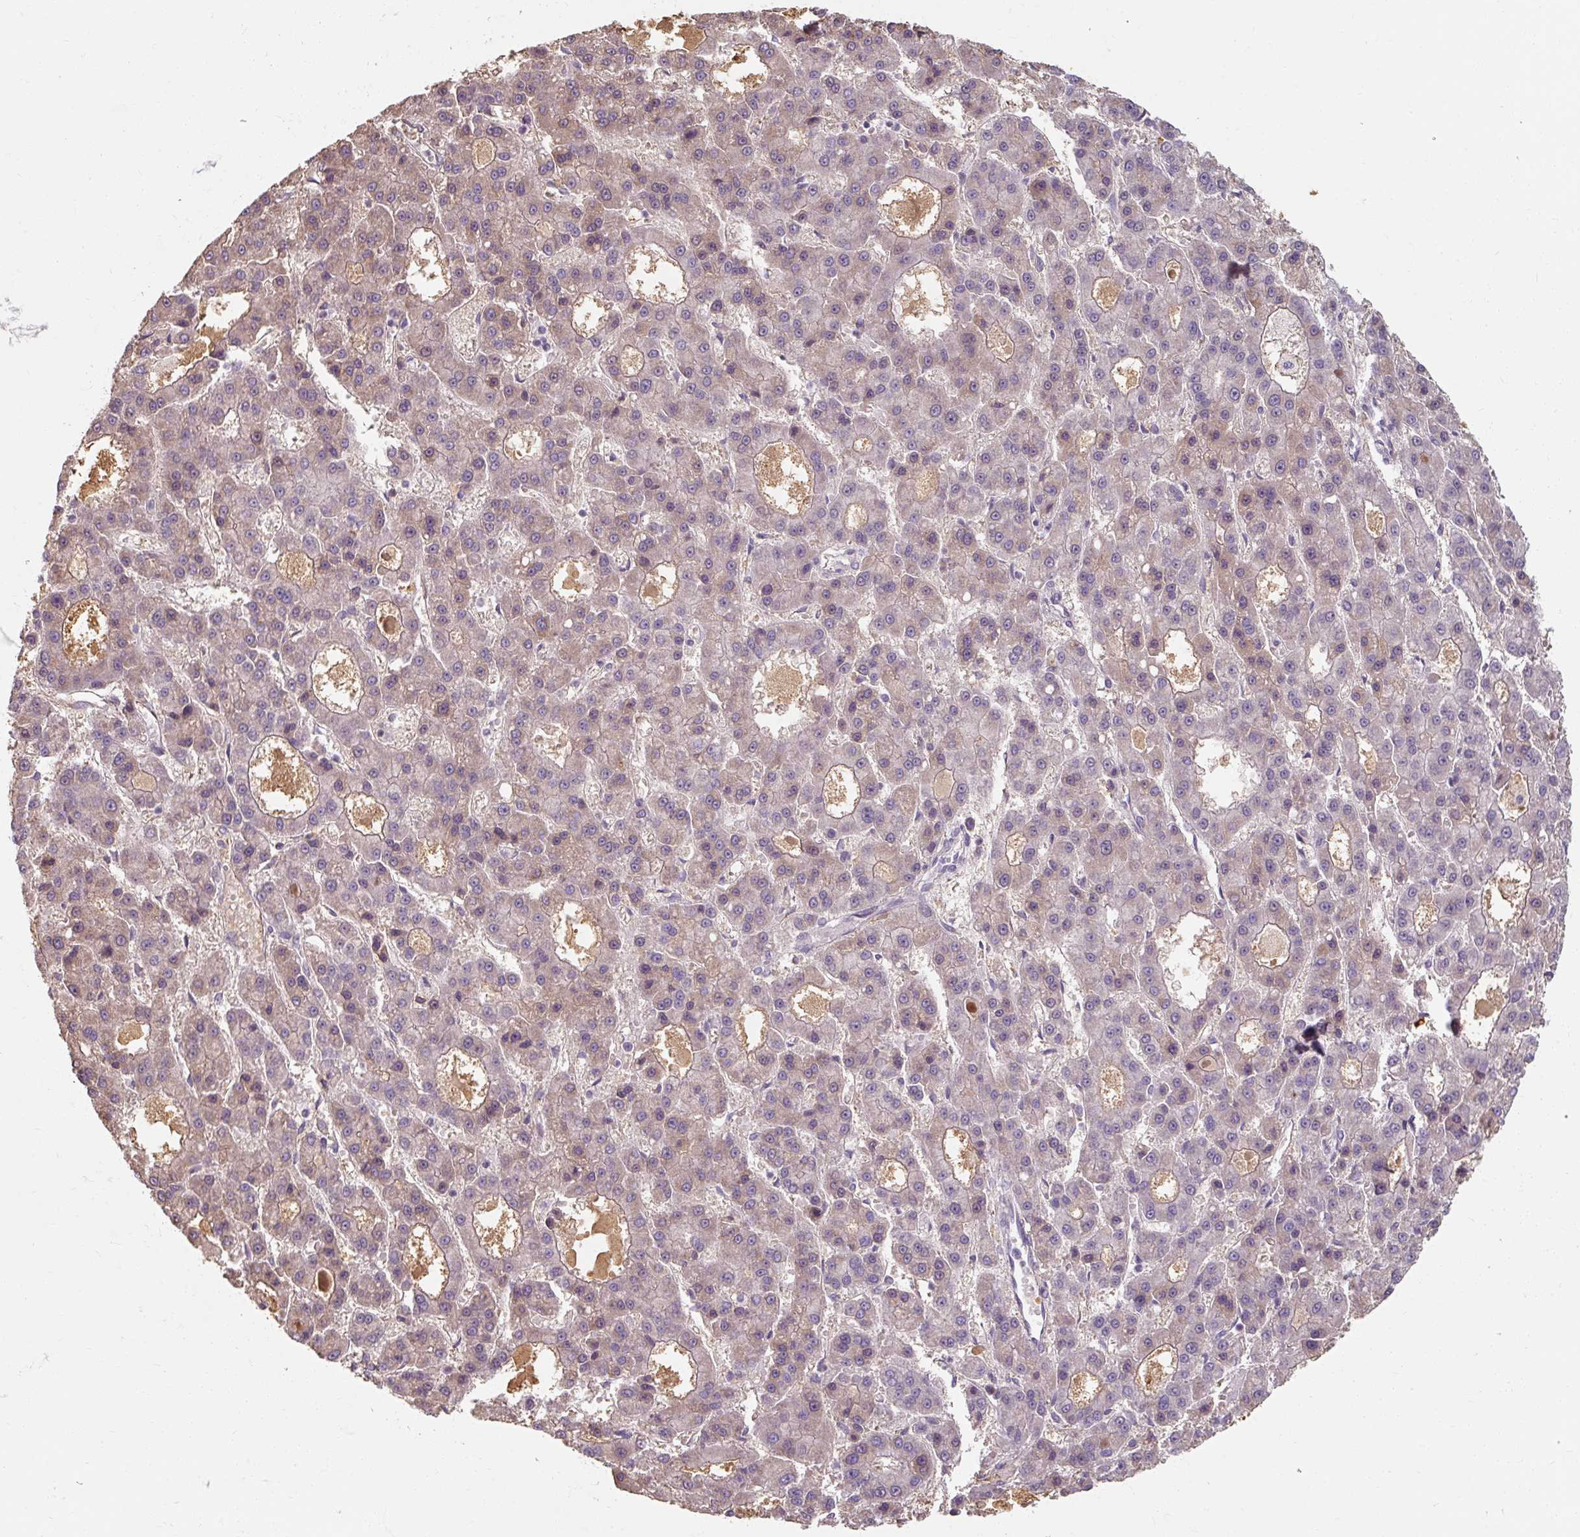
{"staining": {"intensity": "weak", "quantity": "25%-75%", "location": "cytoplasmic/membranous"}, "tissue": "liver cancer", "cell_type": "Tumor cells", "image_type": "cancer", "snomed": [{"axis": "morphology", "description": "Carcinoma, Hepatocellular, NOS"}, {"axis": "topography", "description": "Liver"}], "caption": "Tumor cells exhibit weak cytoplasmic/membranous staining in about 25%-75% of cells in liver cancer (hepatocellular carcinoma).", "gene": "TSEN54", "patient": {"sex": "male", "age": 70}}